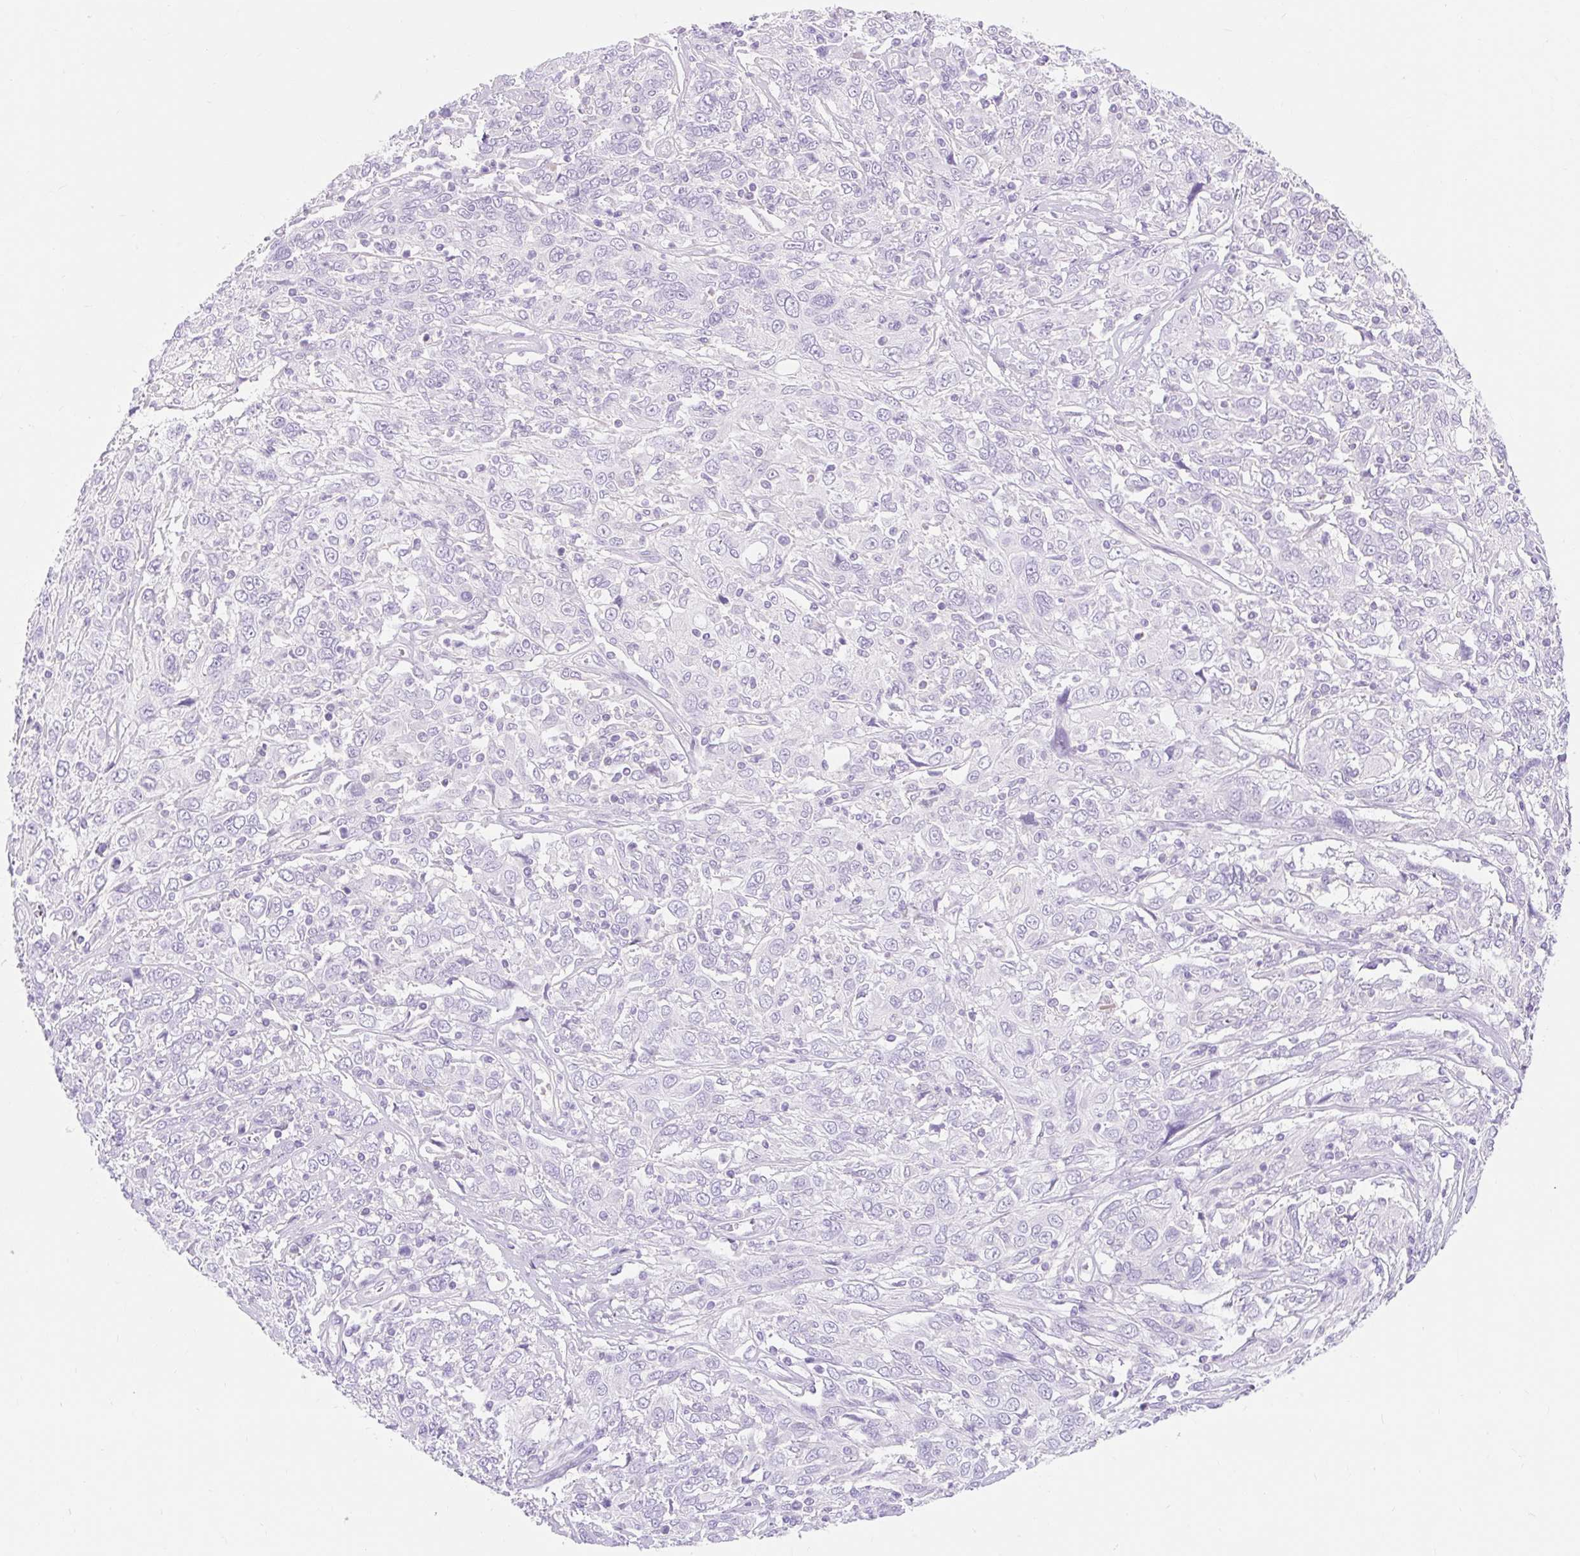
{"staining": {"intensity": "negative", "quantity": "none", "location": "none"}, "tissue": "cervical cancer", "cell_type": "Tumor cells", "image_type": "cancer", "snomed": [{"axis": "morphology", "description": "Squamous cell carcinoma, NOS"}, {"axis": "topography", "description": "Cervix"}], "caption": "Tumor cells show no significant protein expression in cervical cancer (squamous cell carcinoma).", "gene": "SLC28A1", "patient": {"sex": "female", "age": 46}}